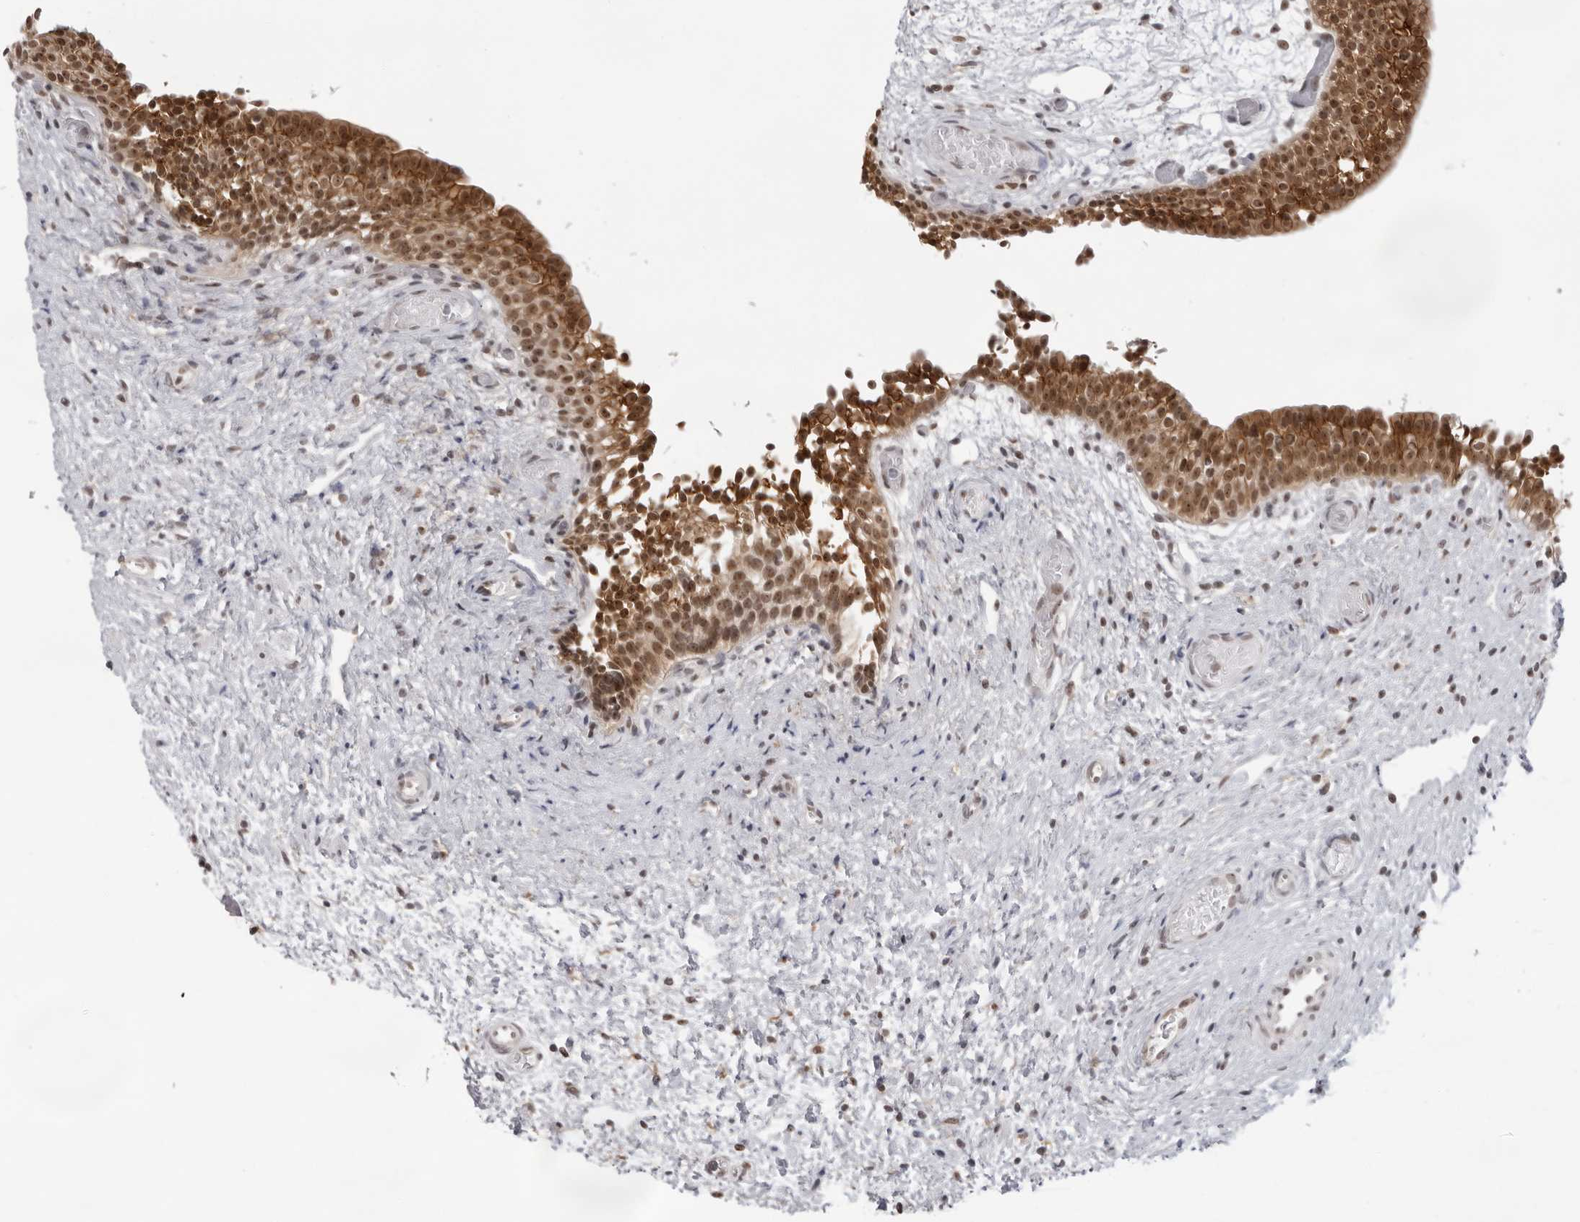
{"staining": {"intensity": "strong", "quantity": ">75%", "location": "cytoplasmic/membranous,nuclear"}, "tissue": "urinary bladder", "cell_type": "Urothelial cells", "image_type": "normal", "snomed": [{"axis": "morphology", "description": "Normal tissue, NOS"}, {"axis": "topography", "description": "Urinary bladder"}], "caption": "Protein expression analysis of unremarkable urinary bladder shows strong cytoplasmic/membranous,nuclear staining in approximately >75% of urothelial cells.", "gene": "EXOSC10", "patient": {"sex": "male", "age": 1}}